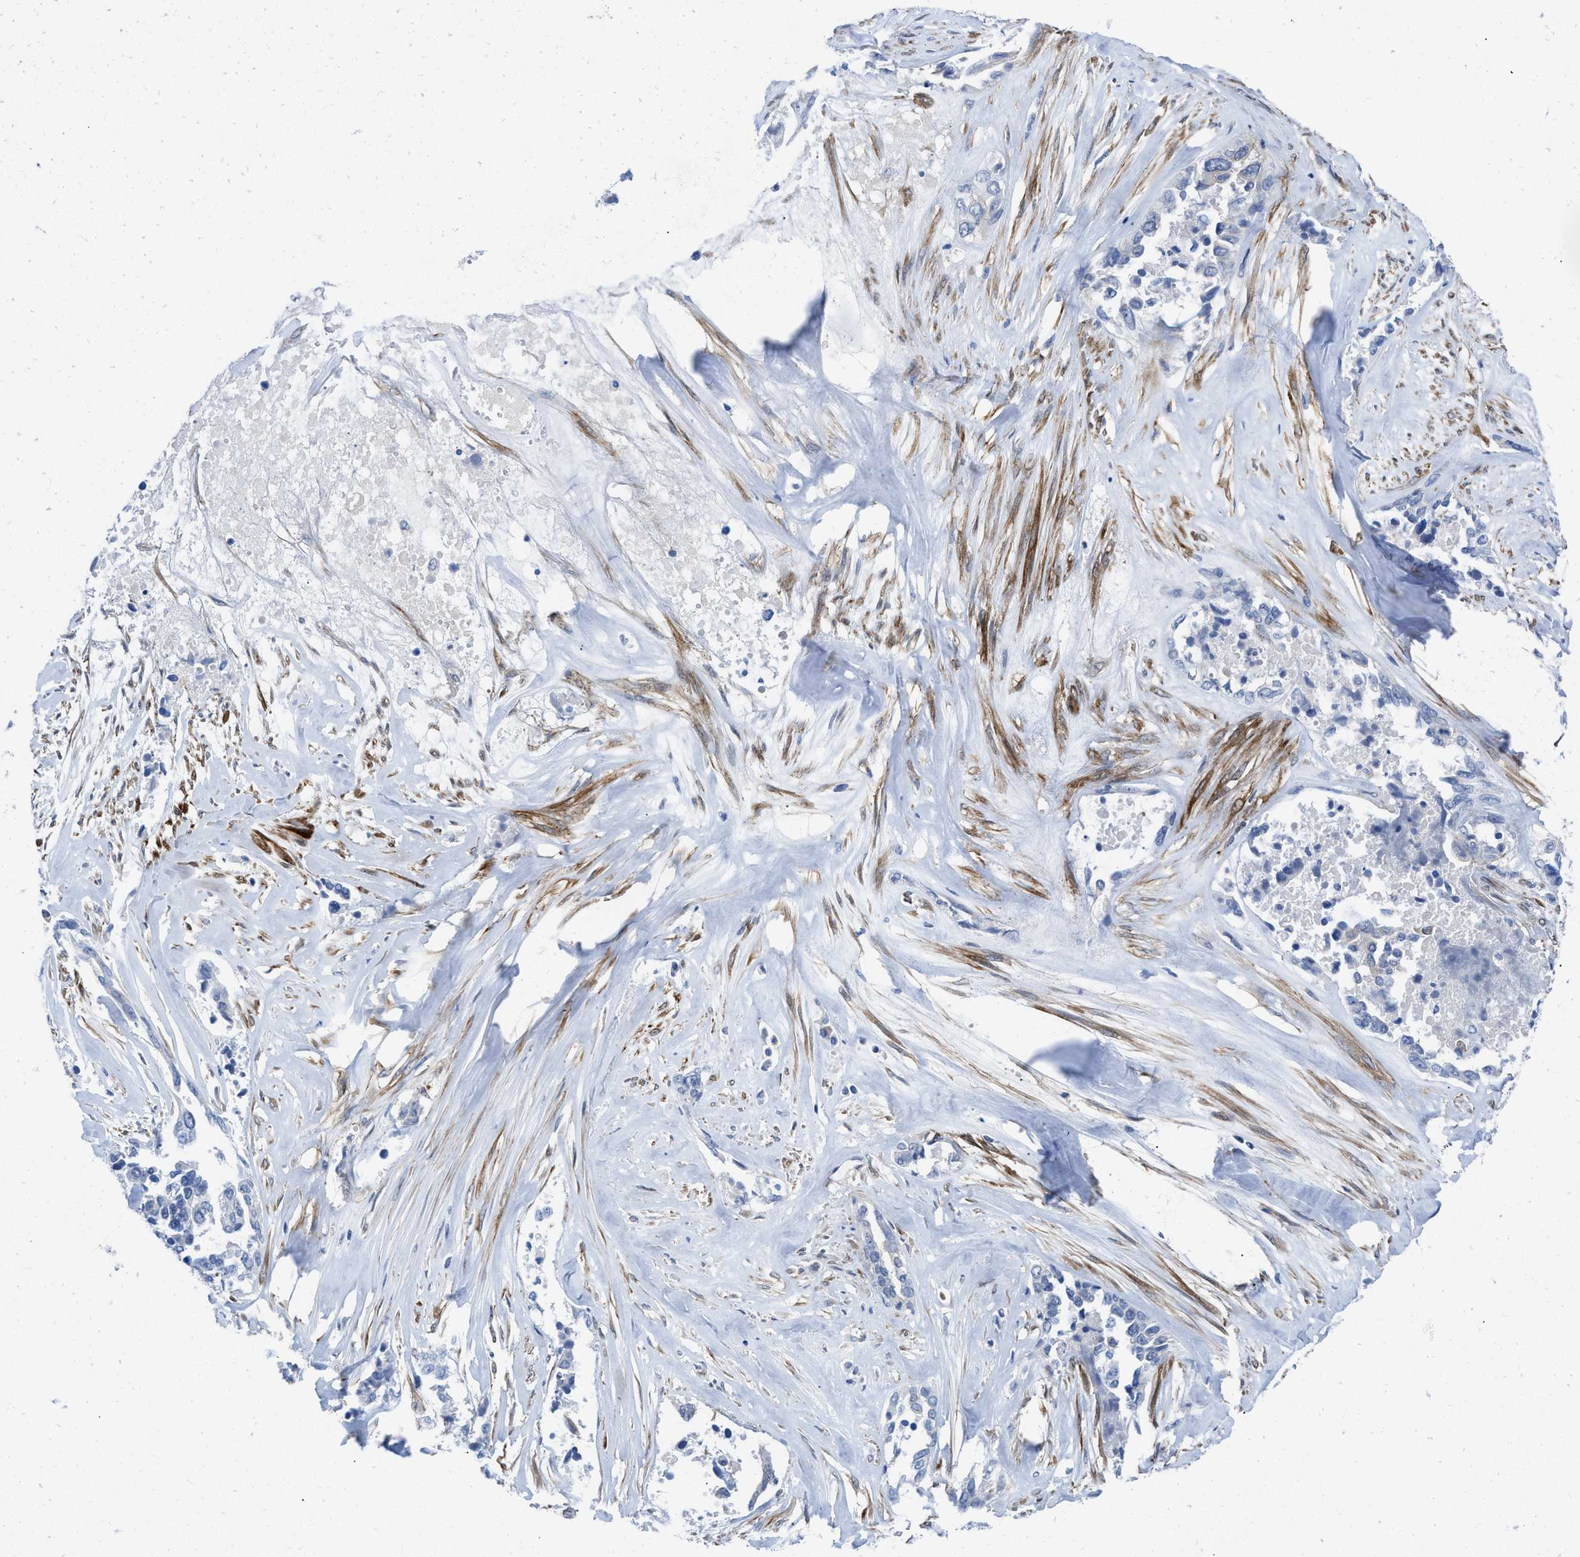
{"staining": {"intensity": "negative", "quantity": "none", "location": "none"}, "tissue": "ovarian cancer", "cell_type": "Tumor cells", "image_type": "cancer", "snomed": [{"axis": "morphology", "description": "Cystadenocarcinoma, serous, NOS"}, {"axis": "topography", "description": "Ovary"}], "caption": "Ovarian cancer was stained to show a protein in brown. There is no significant staining in tumor cells.", "gene": "PDLIM5", "patient": {"sex": "female", "age": 44}}